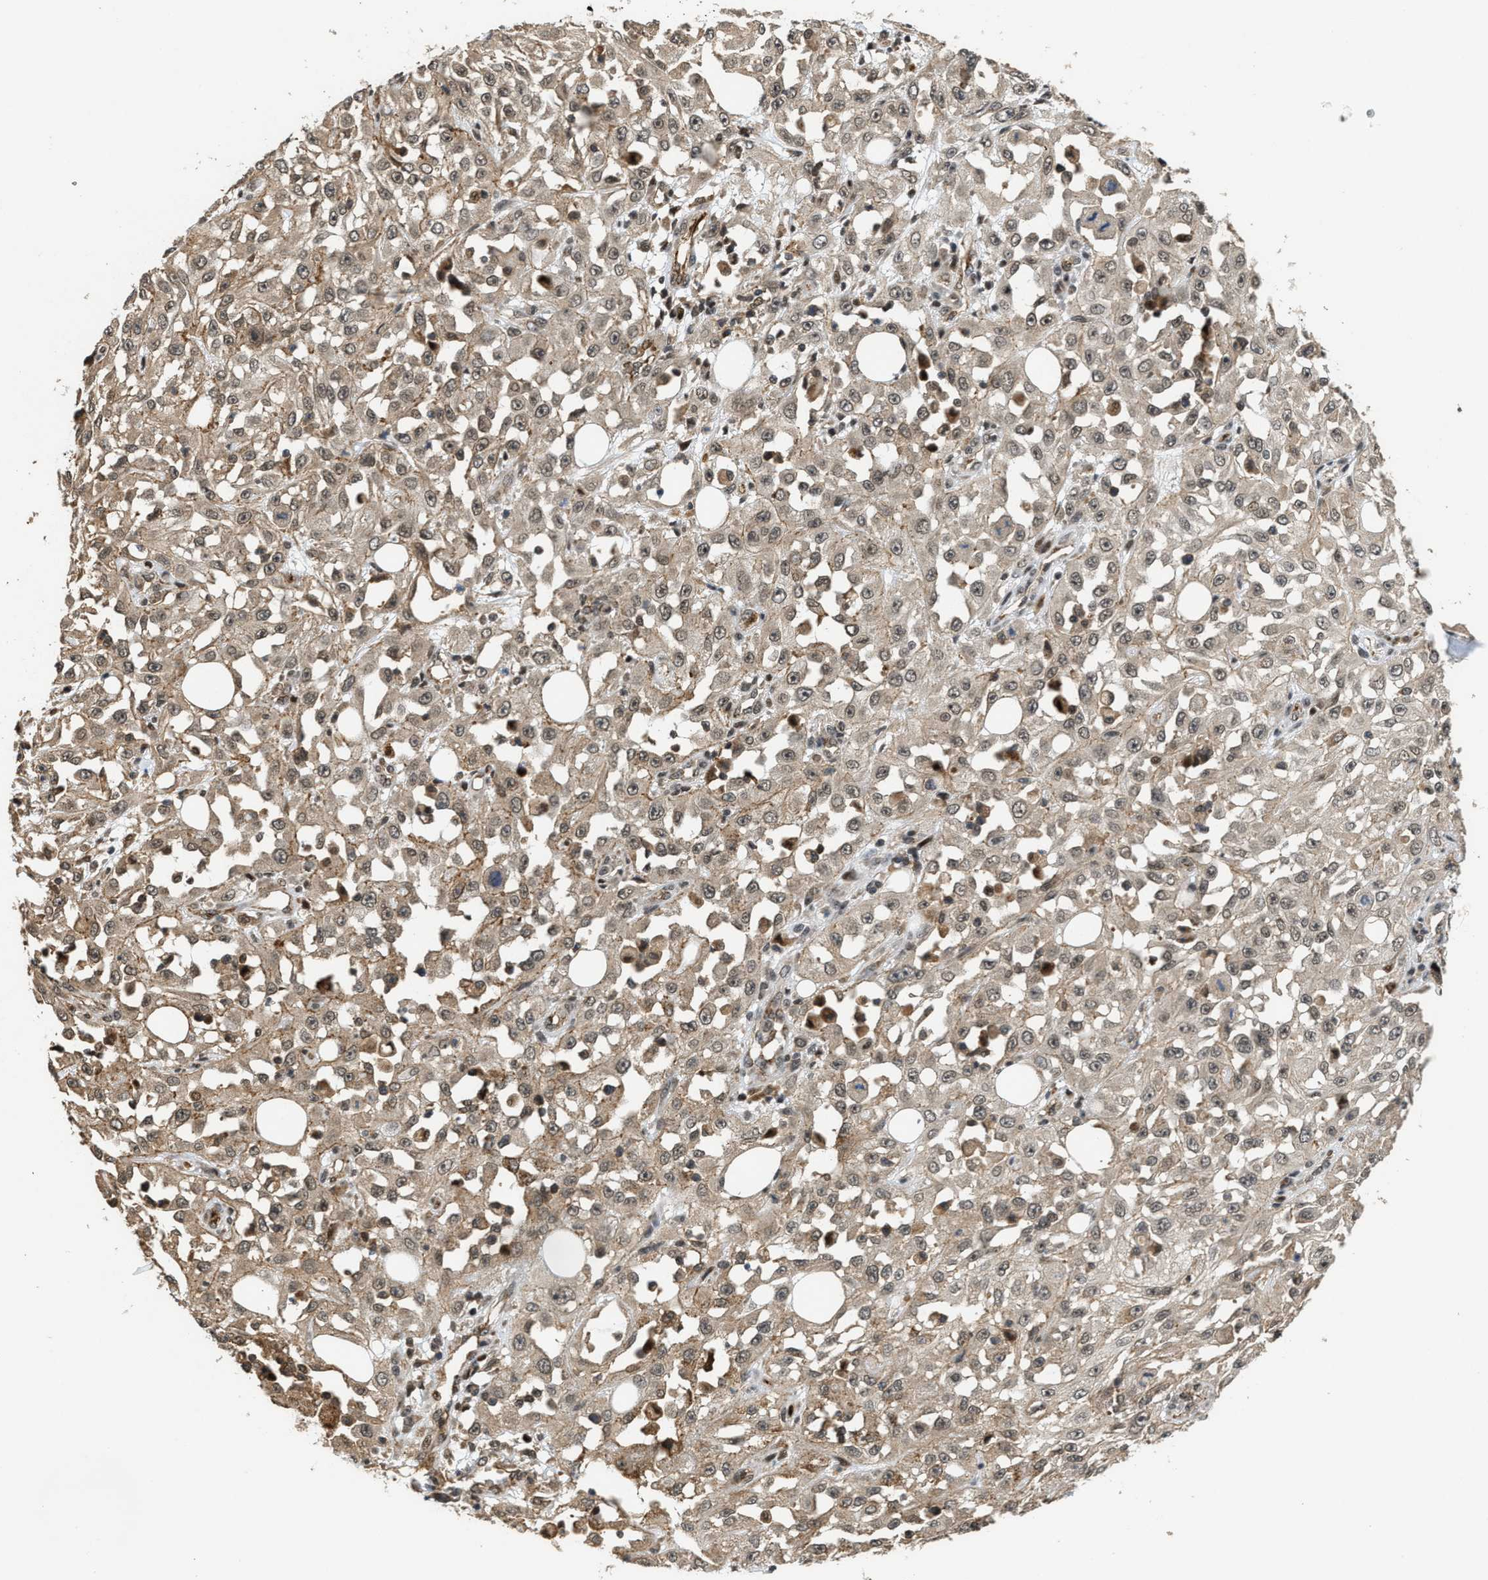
{"staining": {"intensity": "weak", "quantity": "25%-75%", "location": "cytoplasmic/membranous,nuclear"}, "tissue": "skin cancer", "cell_type": "Tumor cells", "image_type": "cancer", "snomed": [{"axis": "morphology", "description": "Squamous cell carcinoma, NOS"}, {"axis": "morphology", "description": "Squamous cell carcinoma, metastatic, NOS"}, {"axis": "topography", "description": "Skin"}, {"axis": "topography", "description": "Lymph node"}], "caption": "Weak cytoplasmic/membranous and nuclear expression for a protein is present in about 25%-75% of tumor cells of skin metastatic squamous cell carcinoma using immunohistochemistry (IHC).", "gene": "DPF2", "patient": {"sex": "male", "age": 75}}